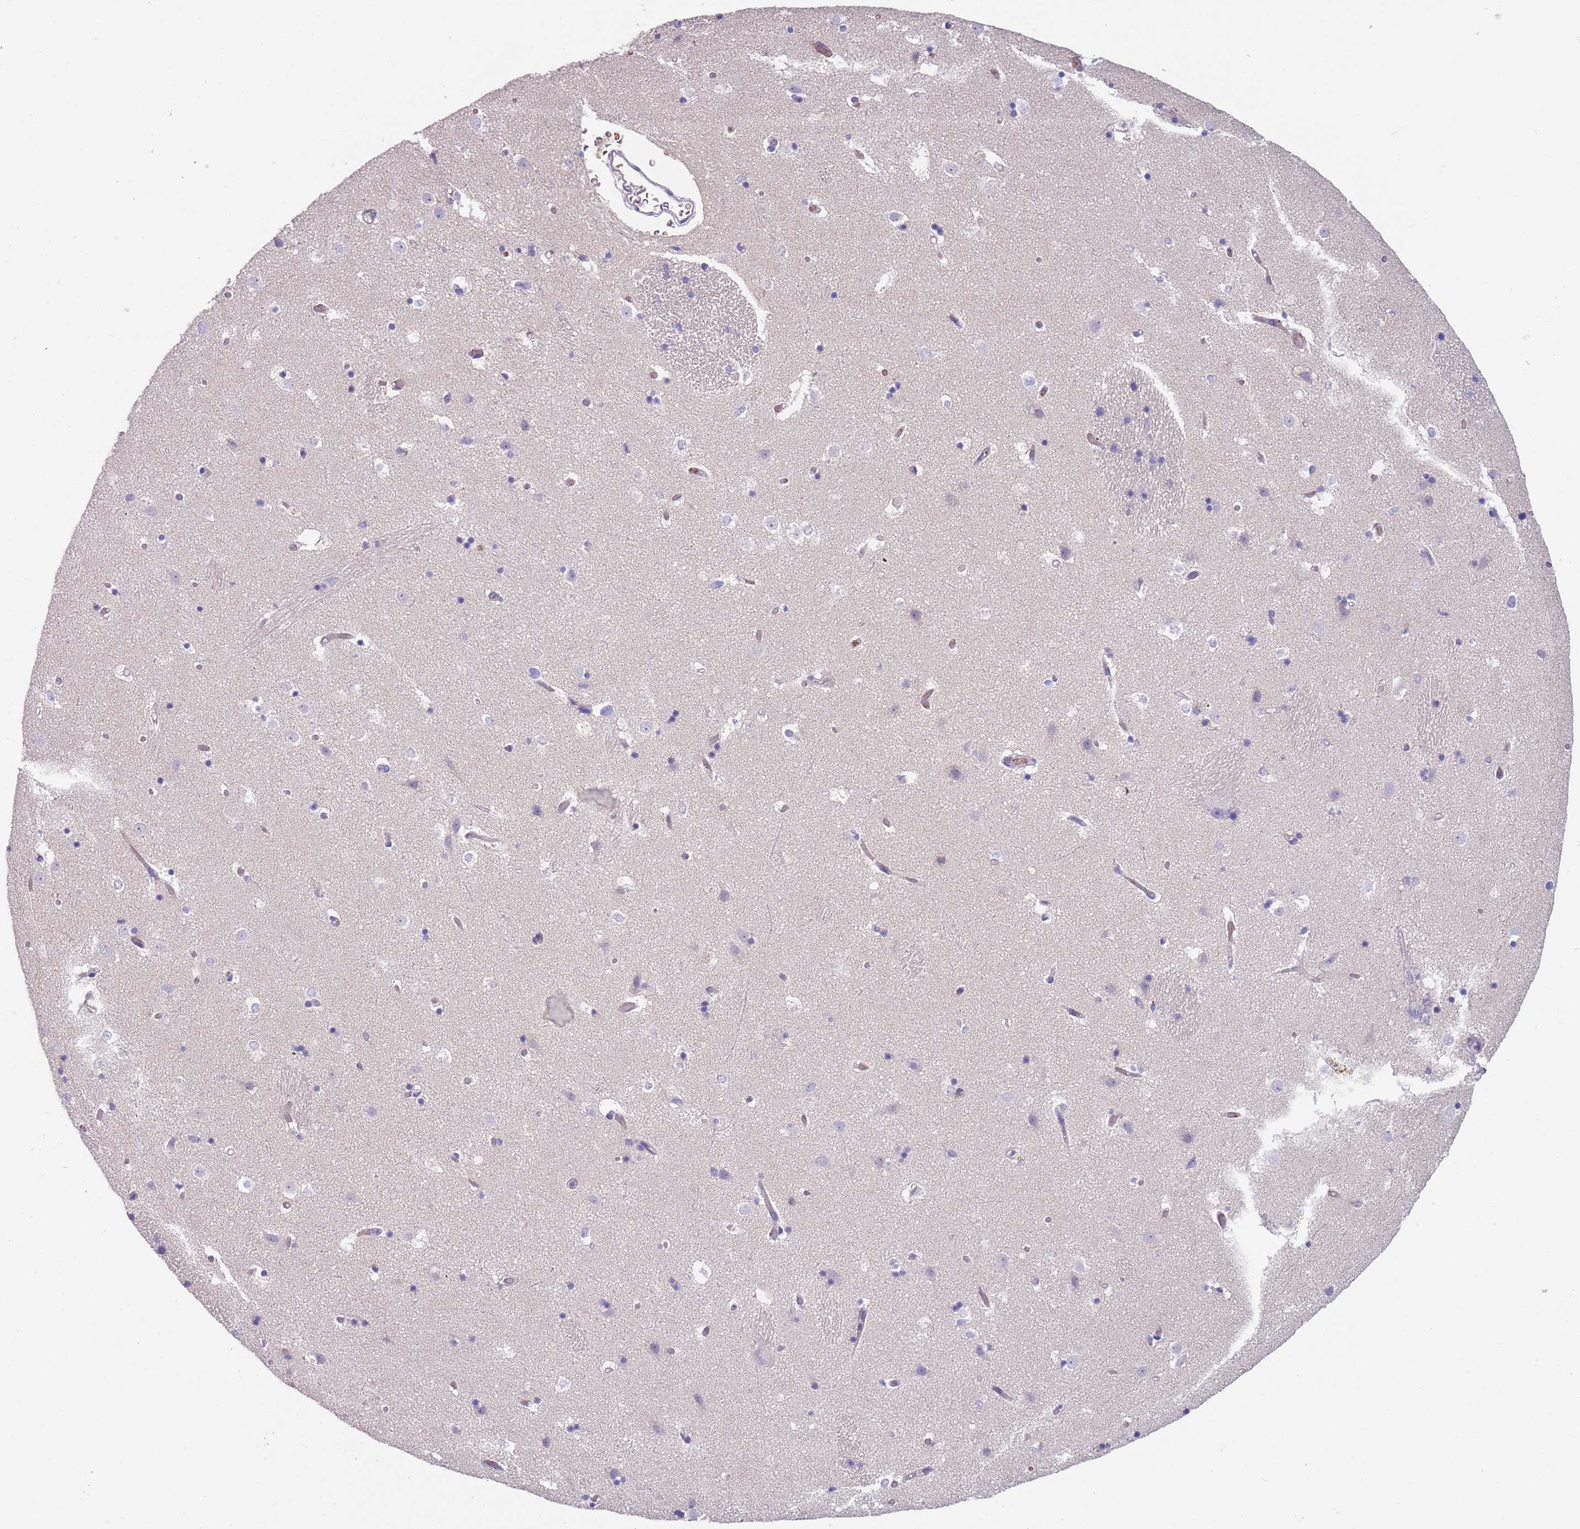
{"staining": {"intensity": "negative", "quantity": "none", "location": "none"}, "tissue": "caudate", "cell_type": "Glial cells", "image_type": "normal", "snomed": [{"axis": "morphology", "description": "Normal tissue, NOS"}, {"axis": "topography", "description": "Lateral ventricle wall"}], "caption": "Unremarkable caudate was stained to show a protein in brown. There is no significant staining in glial cells. (DAB immunohistochemistry visualized using brightfield microscopy, high magnification).", "gene": "ZNF14", "patient": {"sex": "female", "age": 52}}